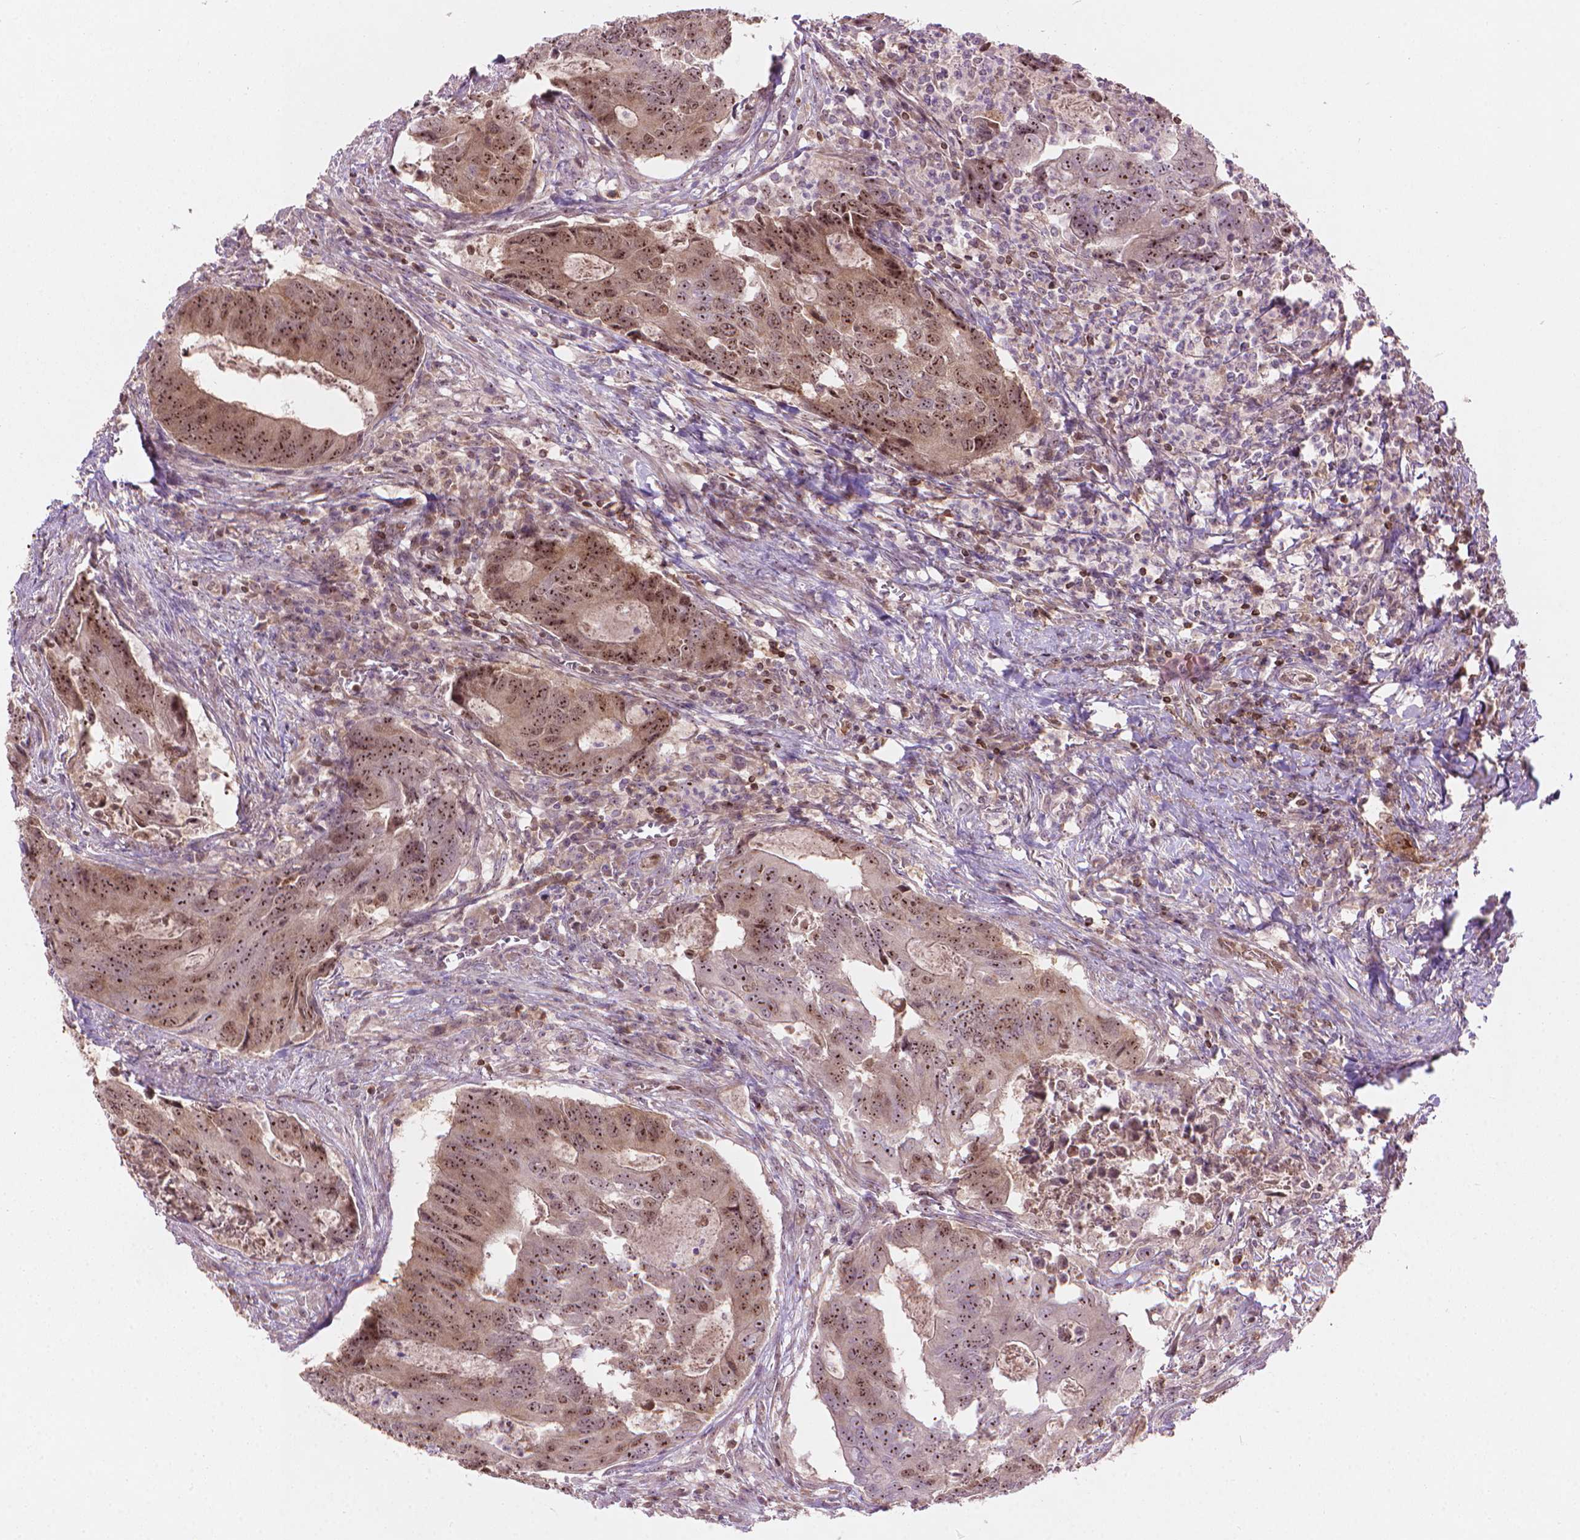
{"staining": {"intensity": "moderate", "quantity": ">75%", "location": "cytoplasmic/membranous,nuclear"}, "tissue": "colorectal cancer", "cell_type": "Tumor cells", "image_type": "cancer", "snomed": [{"axis": "morphology", "description": "Adenocarcinoma, NOS"}, {"axis": "topography", "description": "Colon"}], "caption": "Colorectal cancer was stained to show a protein in brown. There is medium levels of moderate cytoplasmic/membranous and nuclear expression in approximately >75% of tumor cells.", "gene": "SMC2", "patient": {"sex": "male", "age": 67}}